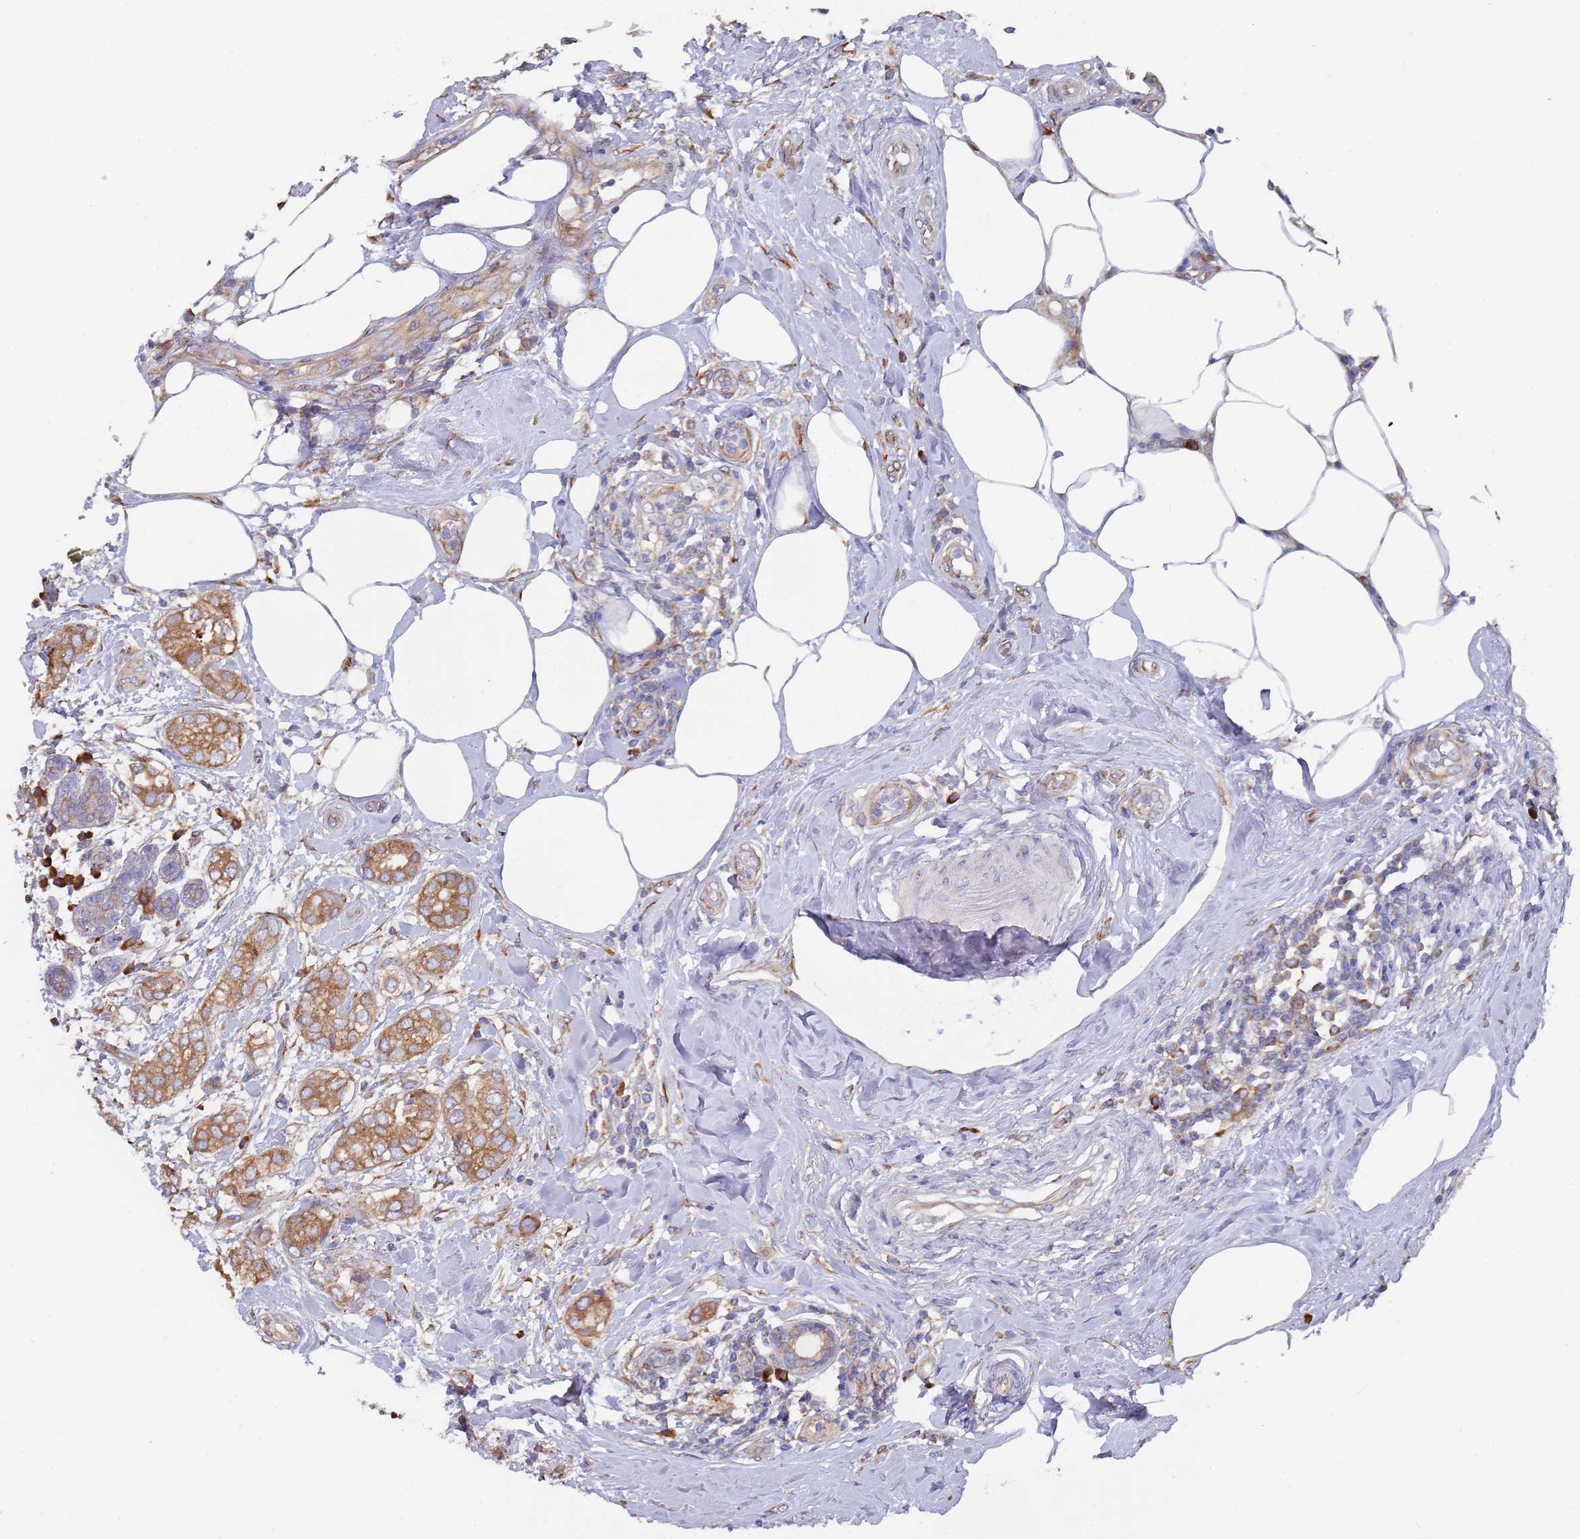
{"staining": {"intensity": "moderate", "quantity": ">75%", "location": "cytoplasmic/membranous"}, "tissue": "breast cancer", "cell_type": "Tumor cells", "image_type": "cancer", "snomed": [{"axis": "morphology", "description": "Duct carcinoma"}, {"axis": "topography", "description": "Breast"}], "caption": "IHC histopathology image of human invasive ductal carcinoma (breast) stained for a protein (brown), which reveals medium levels of moderate cytoplasmic/membranous staining in about >75% of tumor cells.", "gene": "ZNF844", "patient": {"sex": "female", "age": 73}}